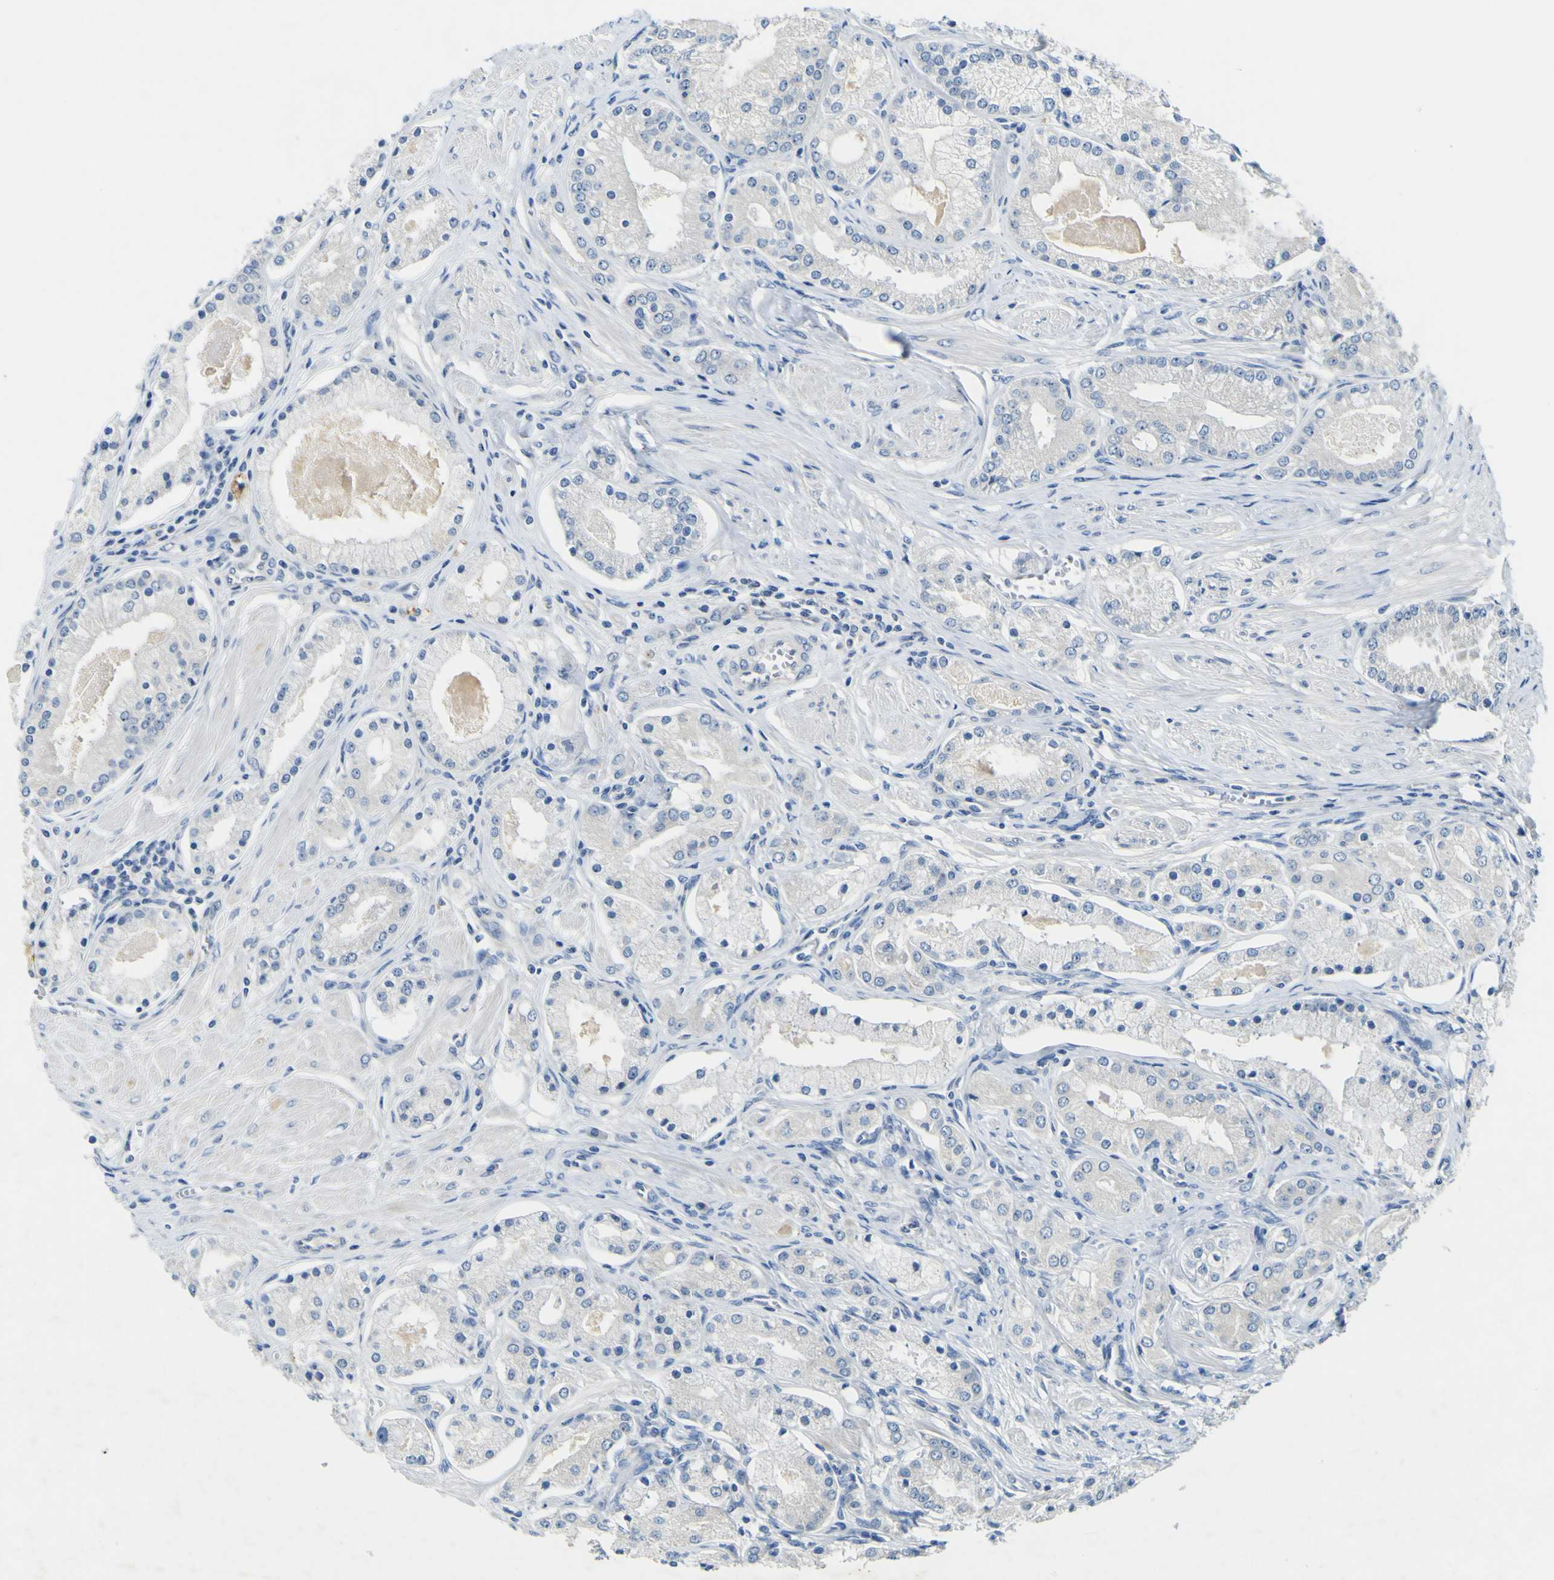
{"staining": {"intensity": "negative", "quantity": "none", "location": "none"}, "tissue": "prostate cancer", "cell_type": "Tumor cells", "image_type": "cancer", "snomed": [{"axis": "morphology", "description": "Adenocarcinoma, High grade"}, {"axis": "topography", "description": "Prostate"}], "caption": "Tumor cells are negative for protein expression in human adenocarcinoma (high-grade) (prostate). (Stains: DAB (3,3'-diaminobenzidine) immunohistochemistry (IHC) with hematoxylin counter stain, Microscopy: brightfield microscopy at high magnification).", "gene": "LDLR", "patient": {"sex": "male", "age": 66}}